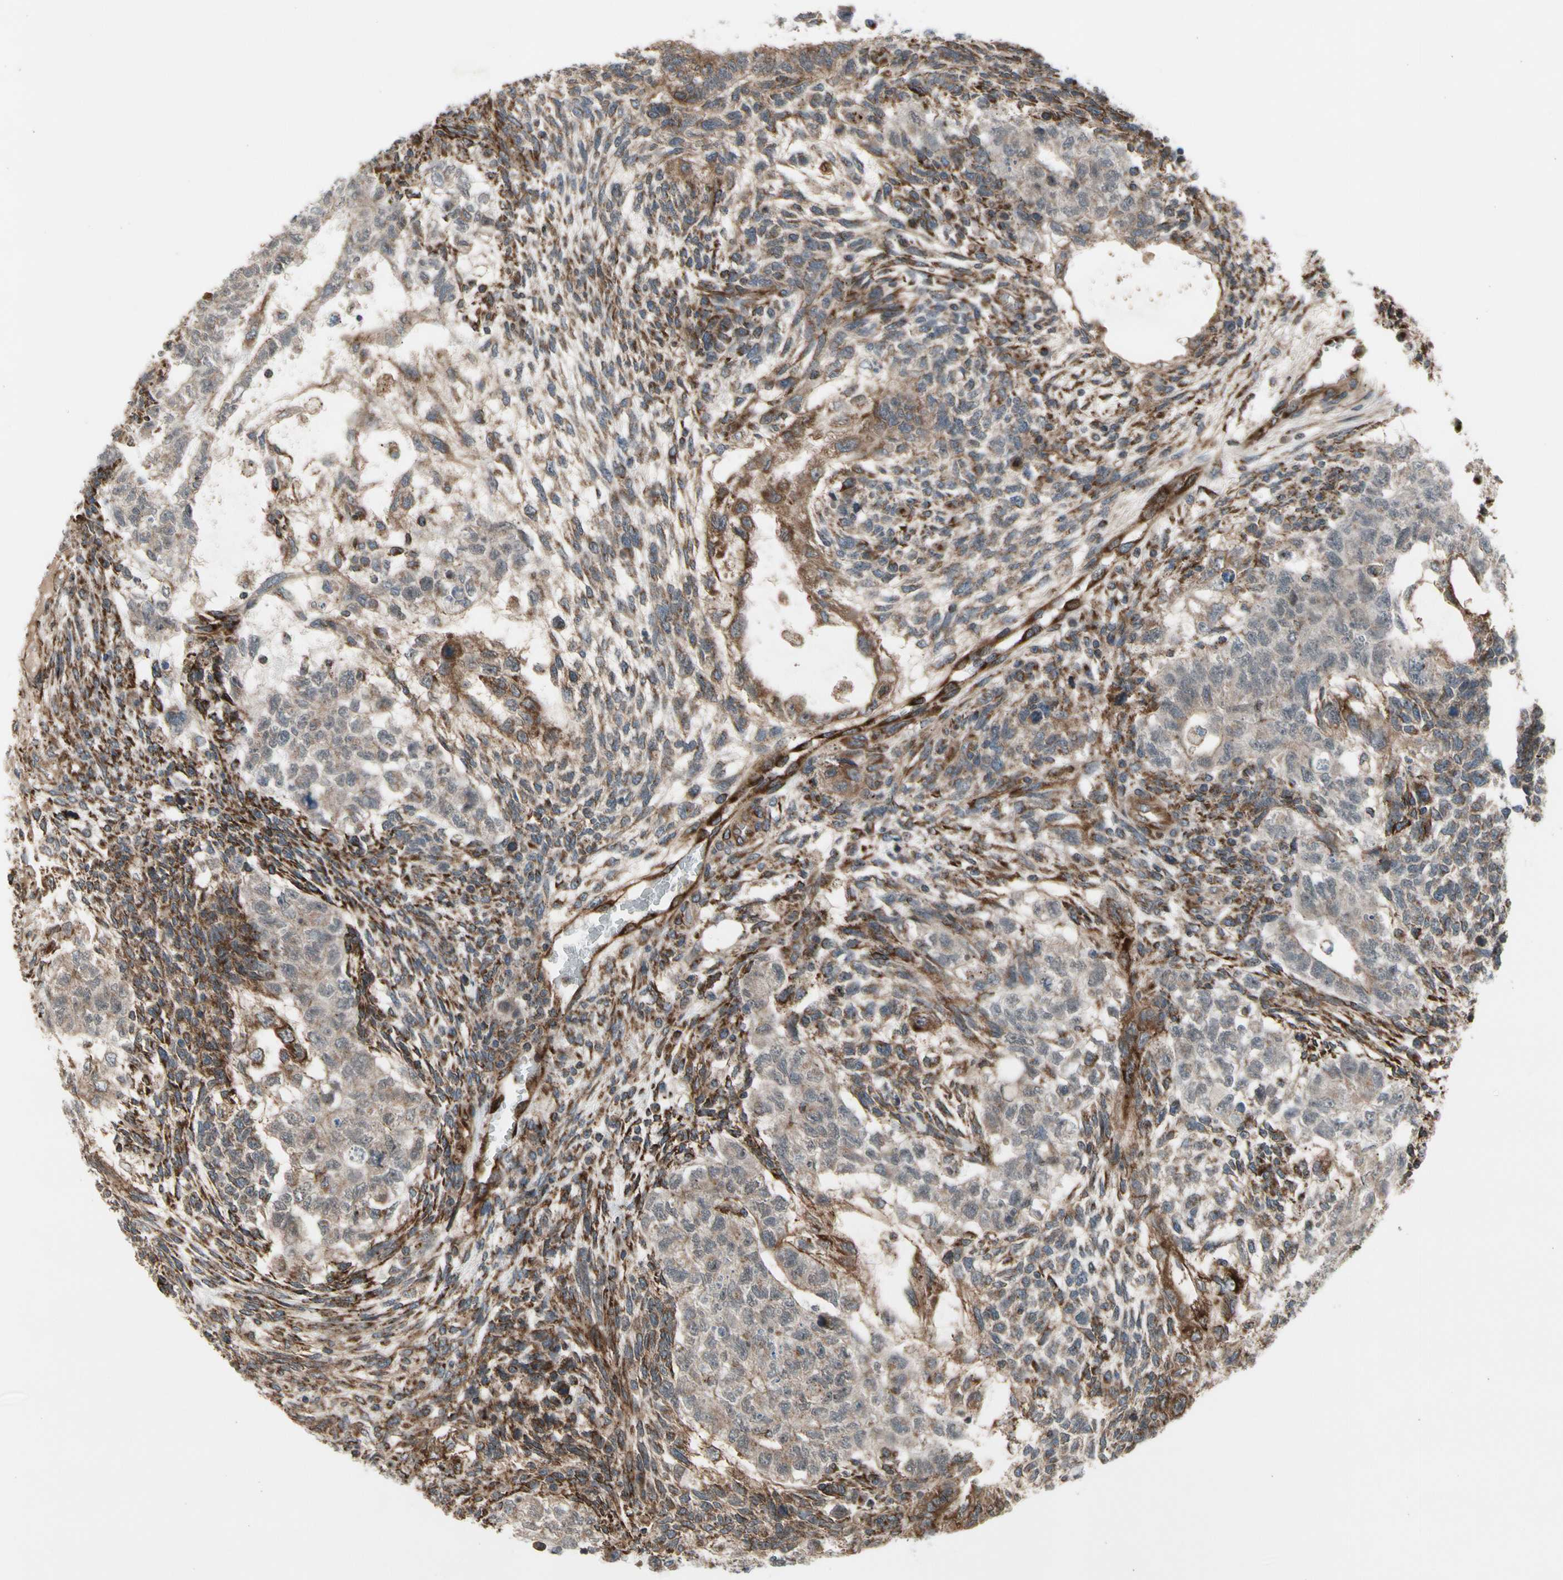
{"staining": {"intensity": "weak", "quantity": ">75%", "location": "cytoplasmic/membranous"}, "tissue": "testis cancer", "cell_type": "Tumor cells", "image_type": "cancer", "snomed": [{"axis": "morphology", "description": "Normal tissue, NOS"}, {"axis": "morphology", "description": "Carcinoma, Embryonal, NOS"}, {"axis": "topography", "description": "Testis"}], "caption": "A brown stain labels weak cytoplasmic/membranous positivity of a protein in human testis embryonal carcinoma tumor cells. (DAB = brown stain, brightfield microscopy at high magnification).", "gene": "SLC39A9", "patient": {"sex": "male", "age": 36}}